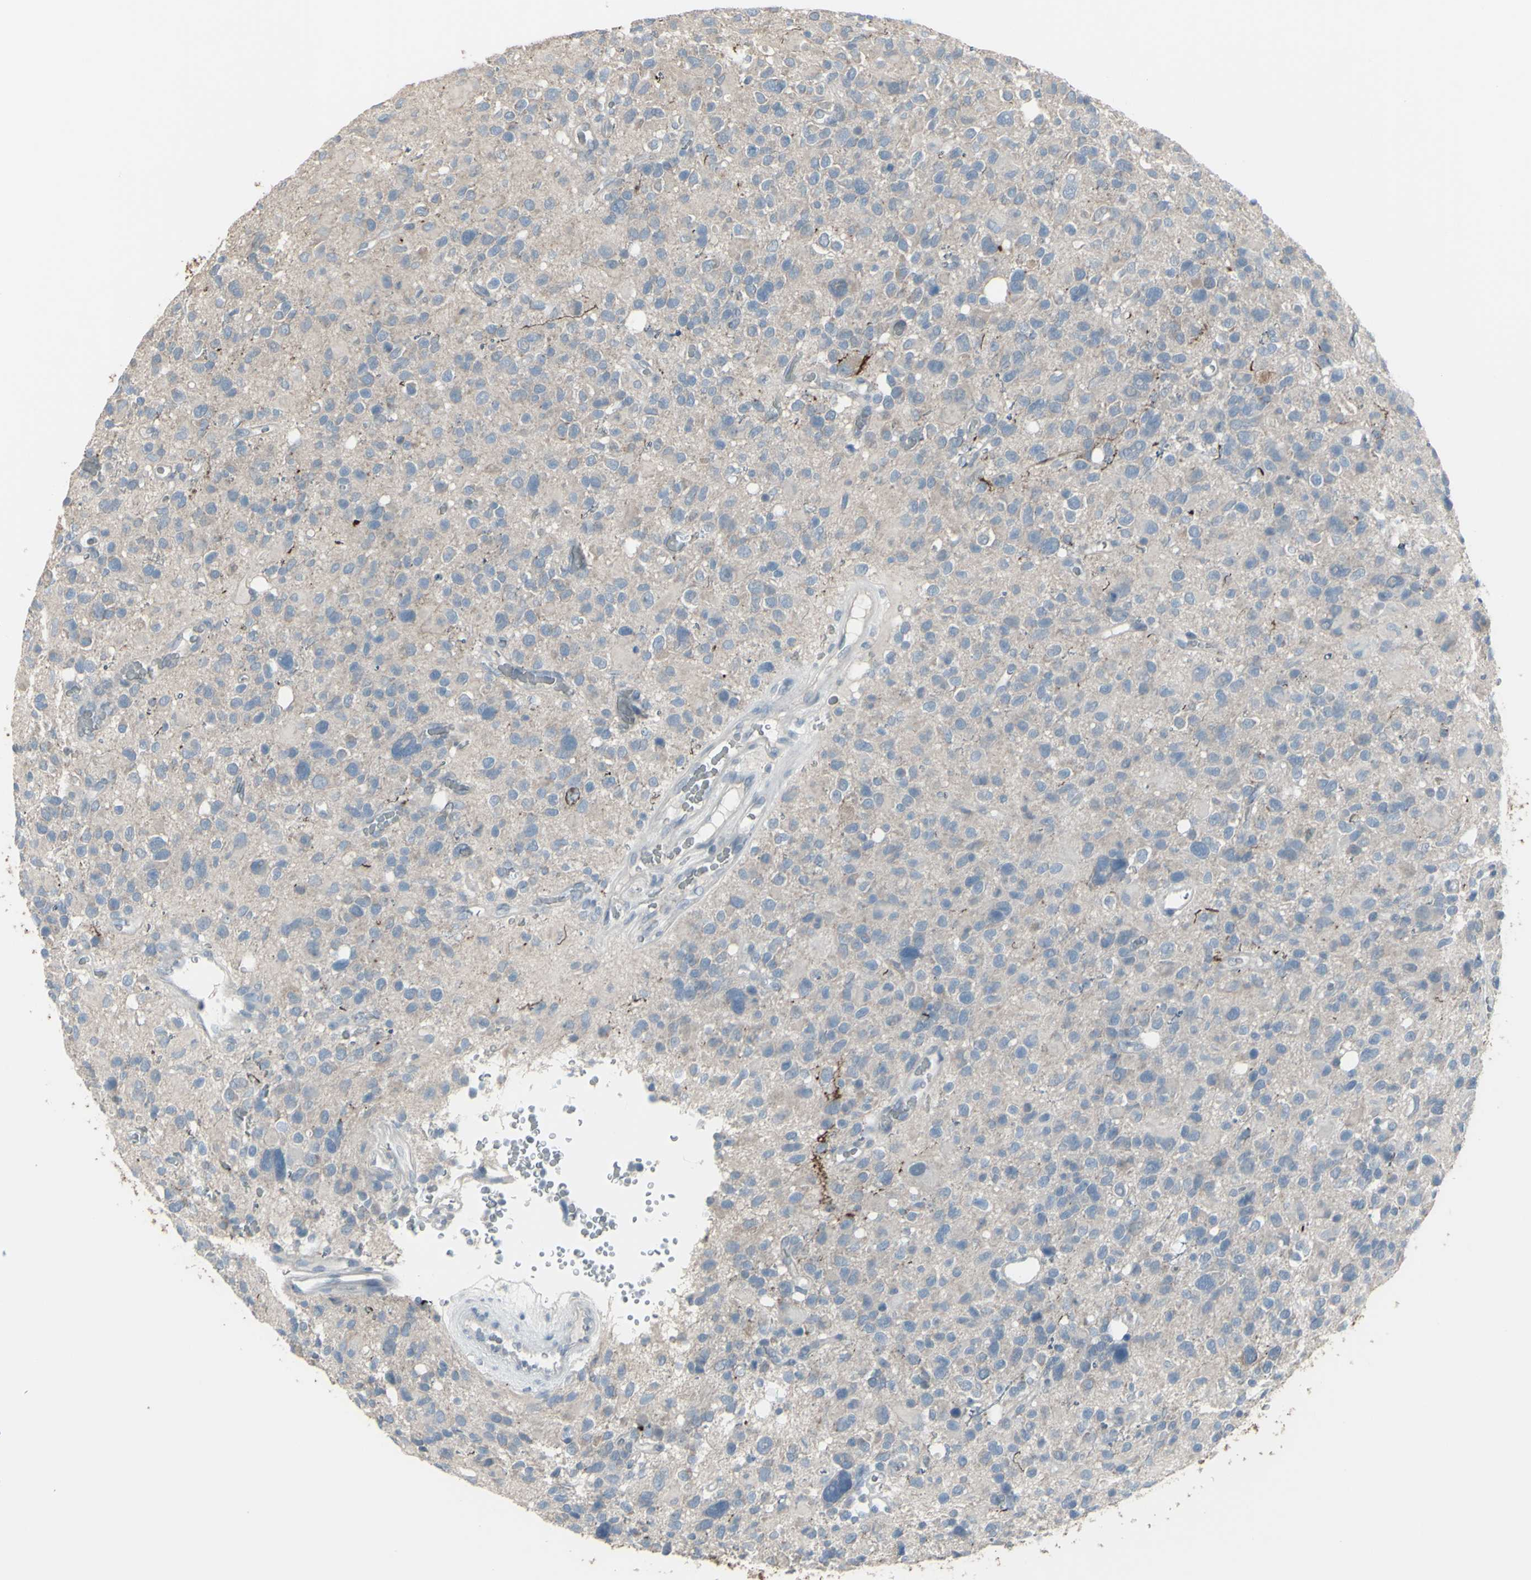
{"staining": {"intensity": "negative", "quantity": "none", "location": "none"}, "tissue": "glioma", "cell_type": "Tumor cells", "image_type": "cancer", "snomed": [{"axis": "morphology", "description": "Glioma, malignant, High grade"}, {"axis": "topography", "description": "Brain"}], "caption": "DAB immunohistochemical staining of human glioma exhibits no significant expression in tumor cells. (Brightfield microscopy of DAB (3,3'-diaminobenzidine) immunohistochemistry (IHC) at high magnification).", "gene": "RAB3A", "patient": {"sex": "male", "age": 48}}